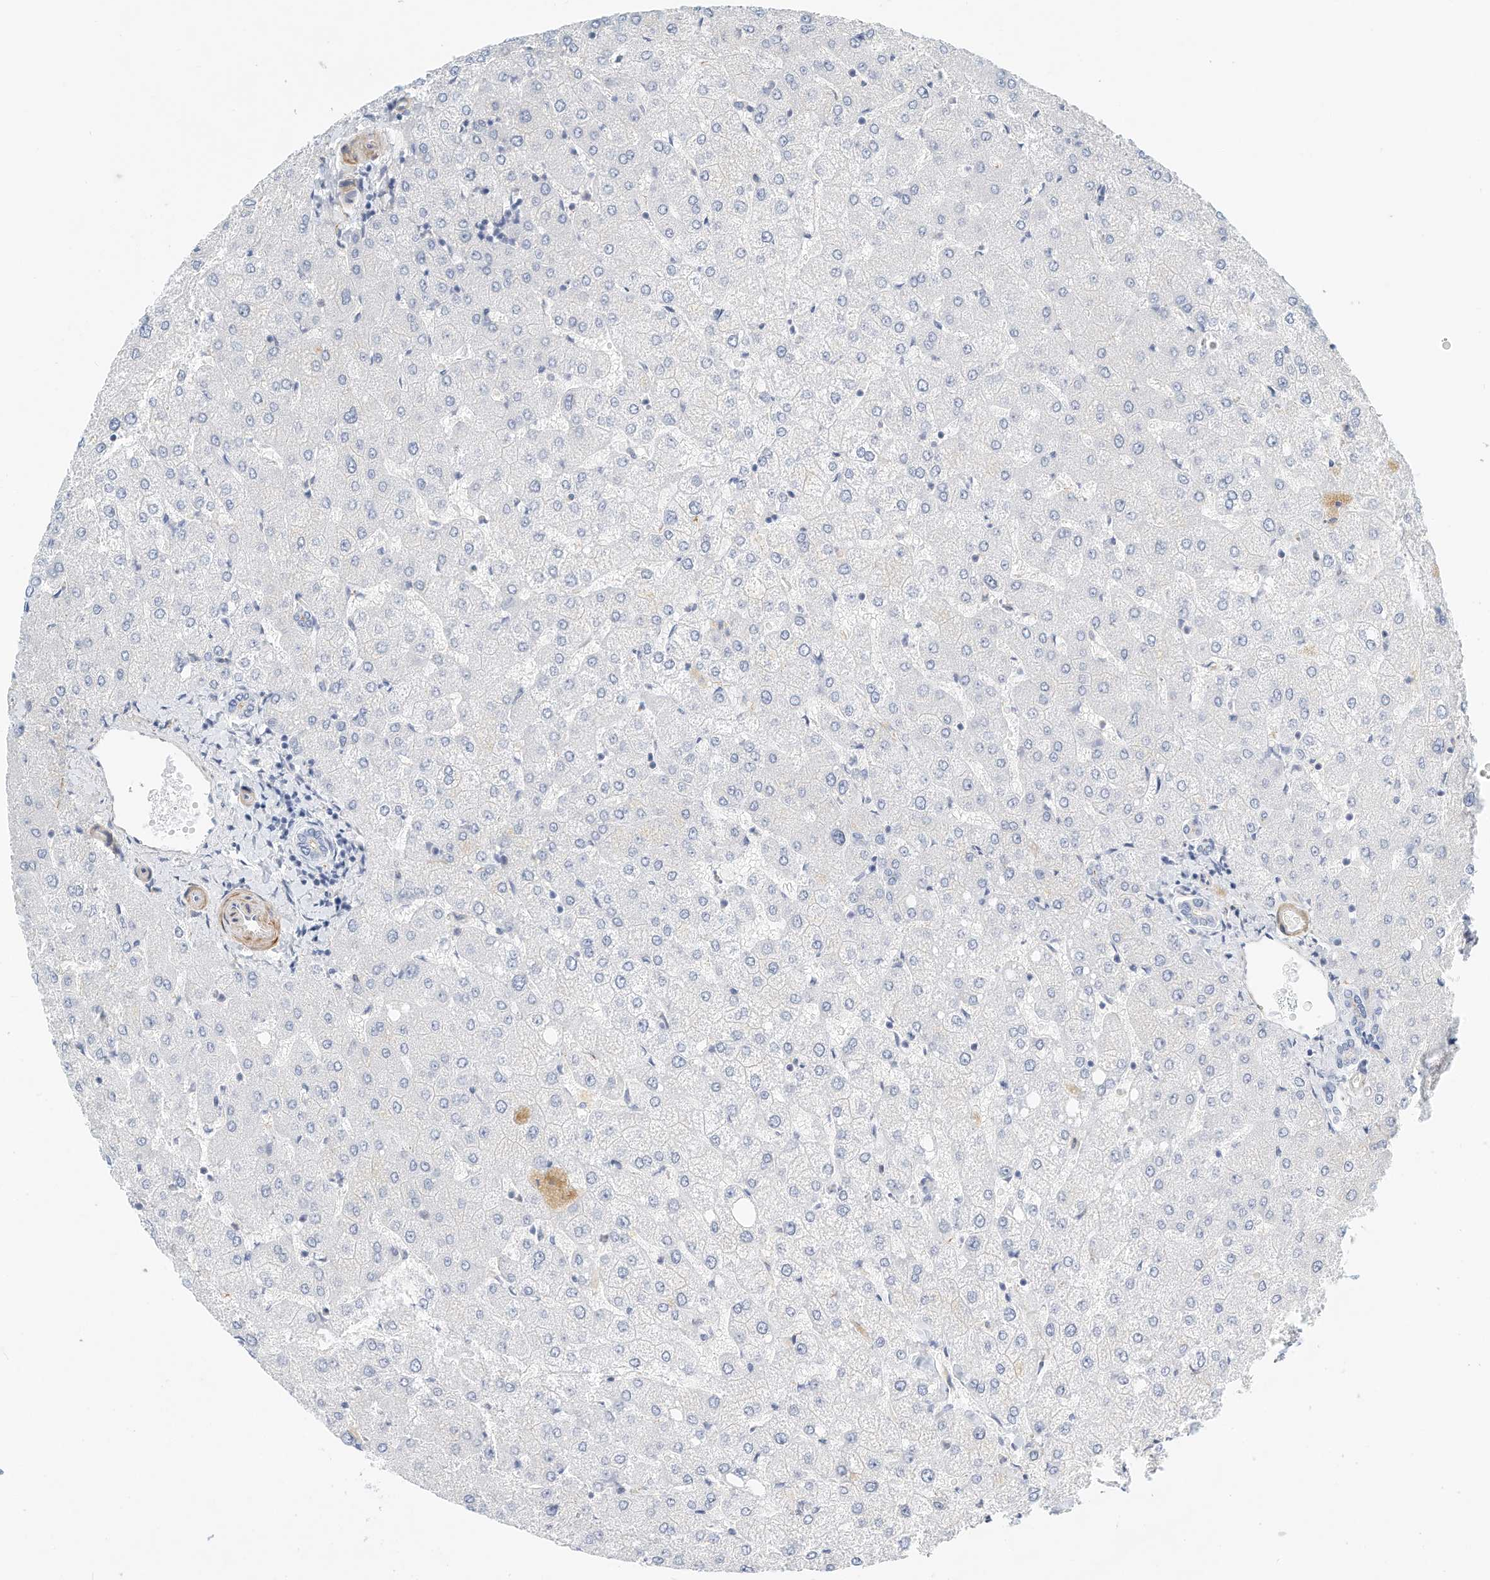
{"staining": {"intensity": "negative", "quantity": "none", "location": "none"}, "tissue": "liver", "cell_type": "Cholangiocytes", "image_type": "normal", "snomed": [{"axis": "morphology", "description": "Normal tissue, NOS"}, {"axis": "topography", "description": "Liver"}], "caption": "Immunohistochemistry micrograph of normal human liver stained for a protein (brown), which exhibits no staining in cholangiocytes. Nuclei are stained in blue.", "gene": "MICAL1", "patient": {"sex": "female", "age": 54}}